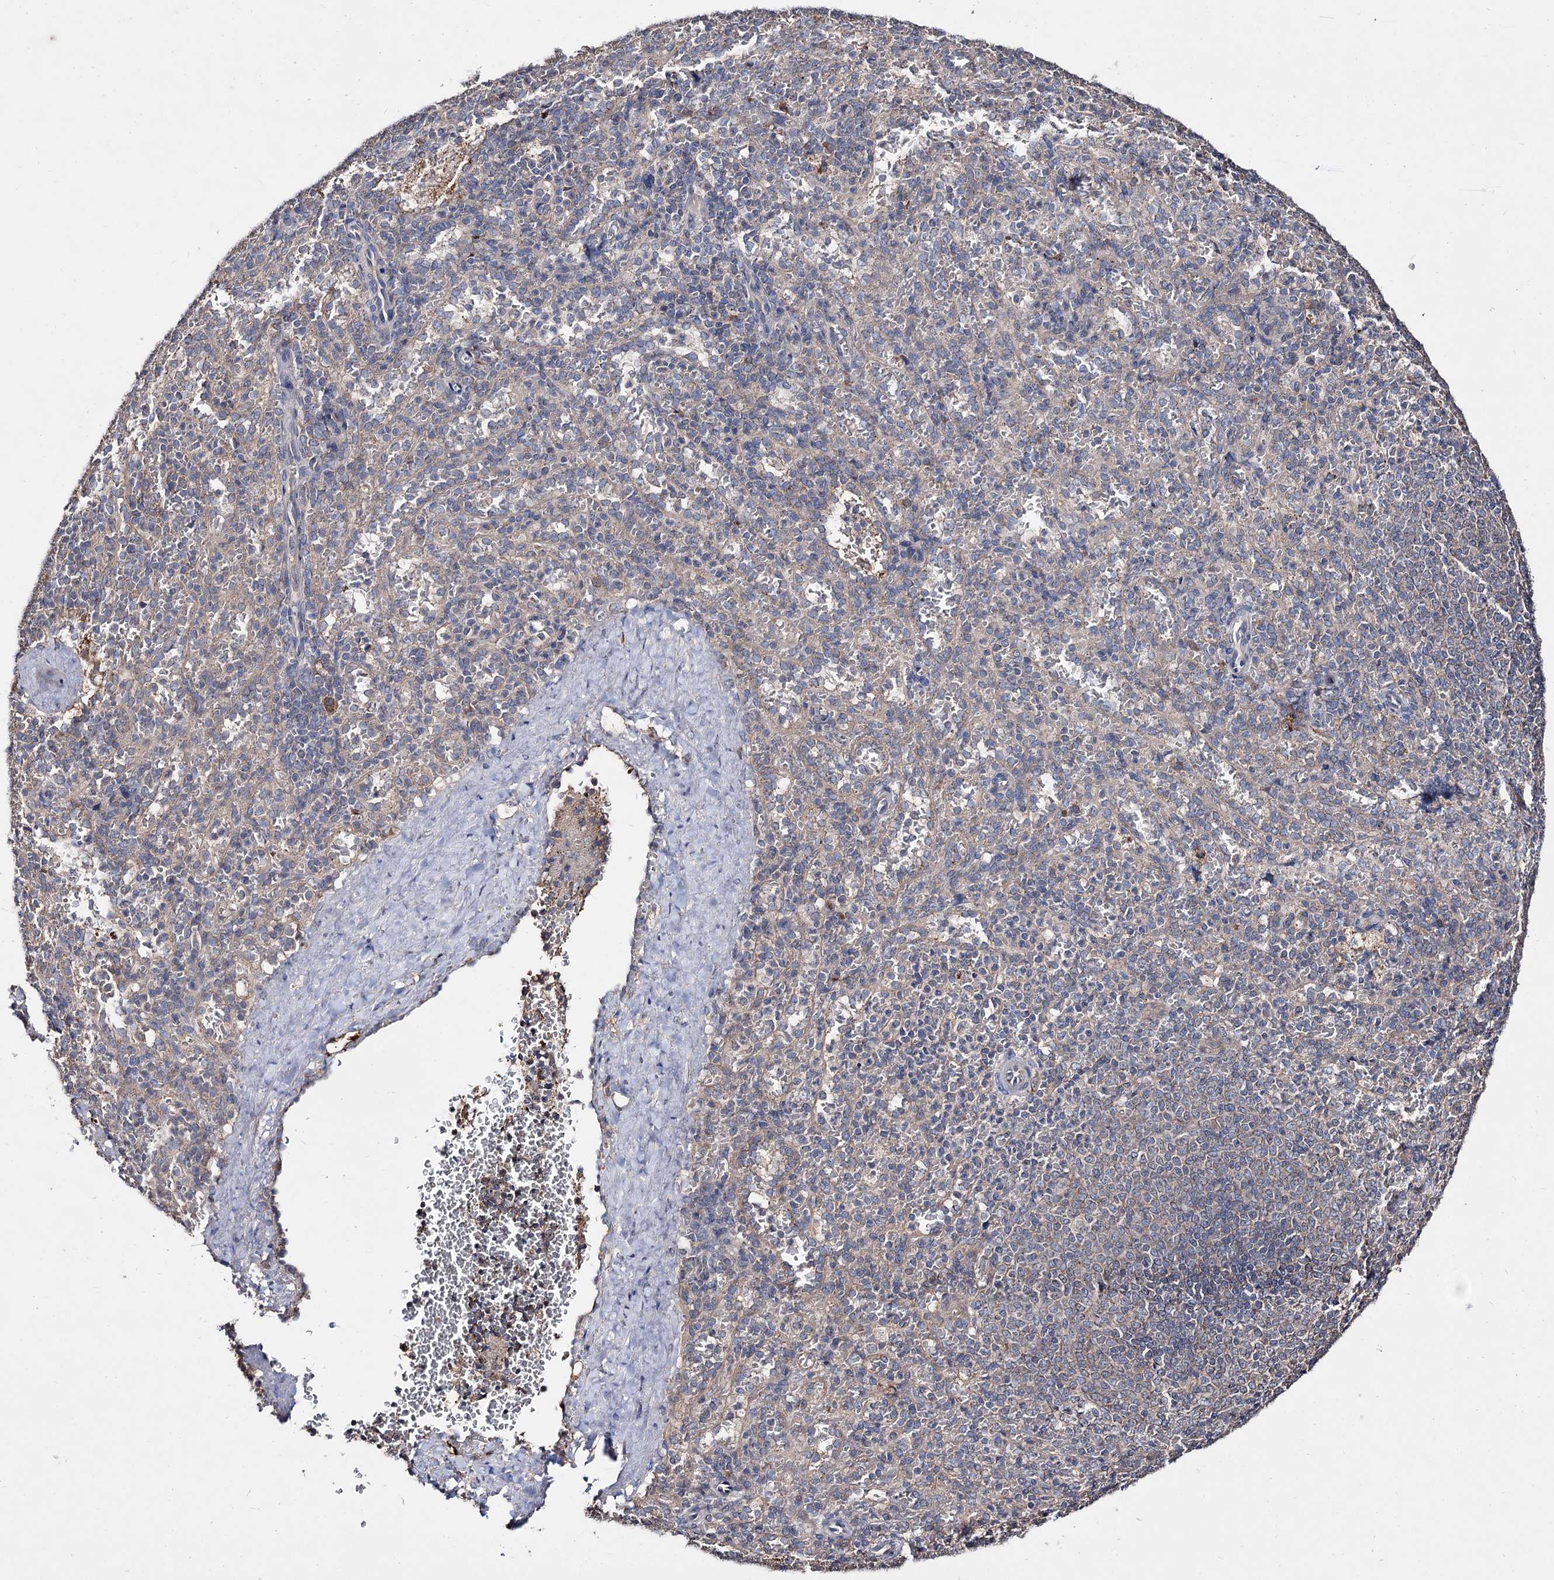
{"staining": {"intensity": "negative", "quantity": "none", "location": "none"}, "tissue": "spleen", "cell_type": "Cells in red pulp", "image_type": "normal", "snomed": [{"axis": "morphology", "description": "Normal tissue, NOS"}, {"axis": "topography", "description": "Spleen"}], "caption": "High power microscopy histopathology image of an IHC histopathology image of unremarkable spleen, revealing no significant expression in cells in red pulp. Nuclei are stained in blue.", "gene": "ARFIP2", "patient": {"sex": "female", "age": 21}}